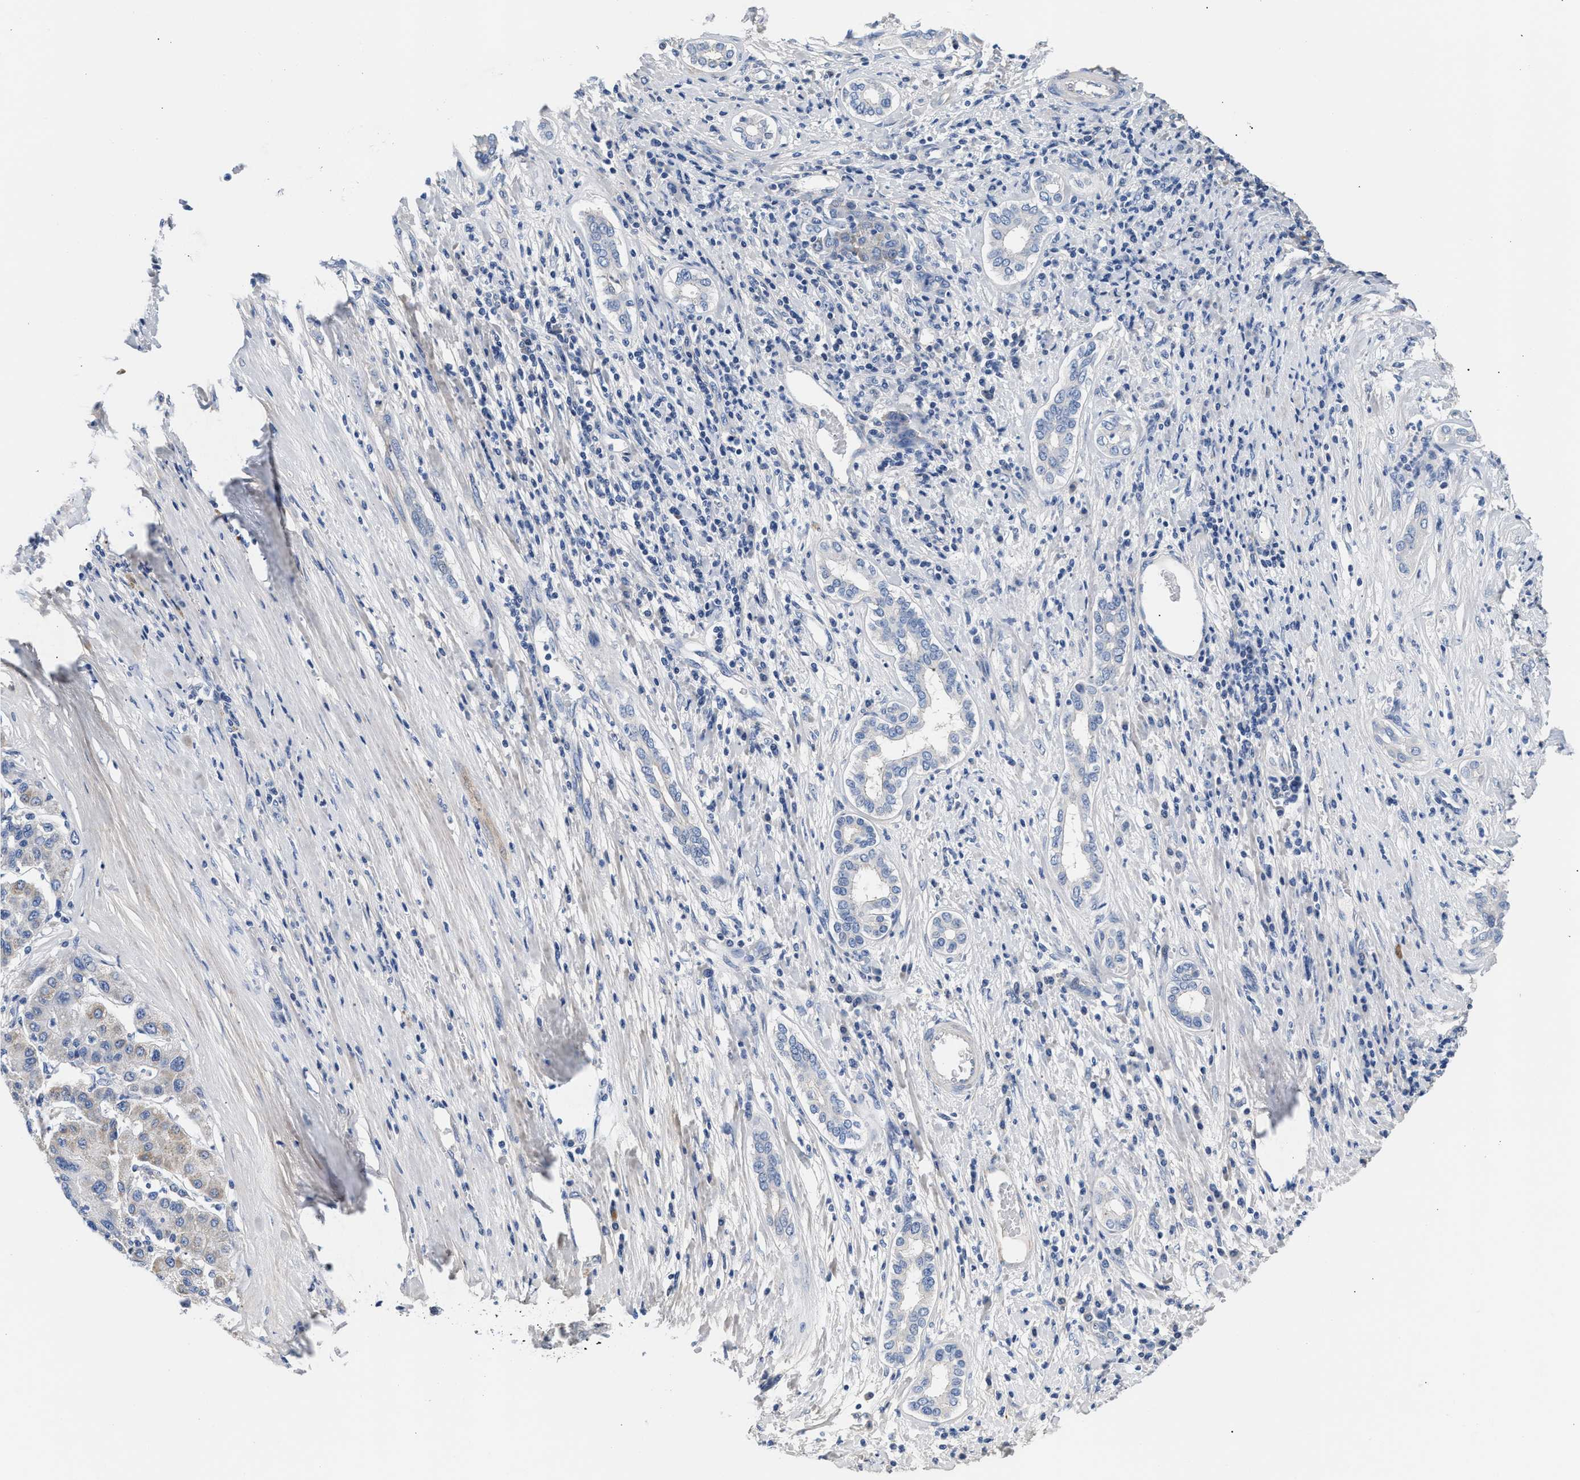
{"staining": {"intensity": "negative", "quantity": "none", "location": "none"}, "tissue": "liver cancer", "cell_type": "Tumor cells", "image_type": "cancer", "snomed": [{"axis": "morphology", "description": "Carcinoma, Hepatocellular, NOS"}, {"axis": "topography", "description": "Liver"}], "caption": "A high-resolution image shows immunohistochemistry staining of liver cancer, which exhibits no significant staining in tumor cells.", "gene": "ACTL7B", "patient": {"sex": "male", "age": 65}}